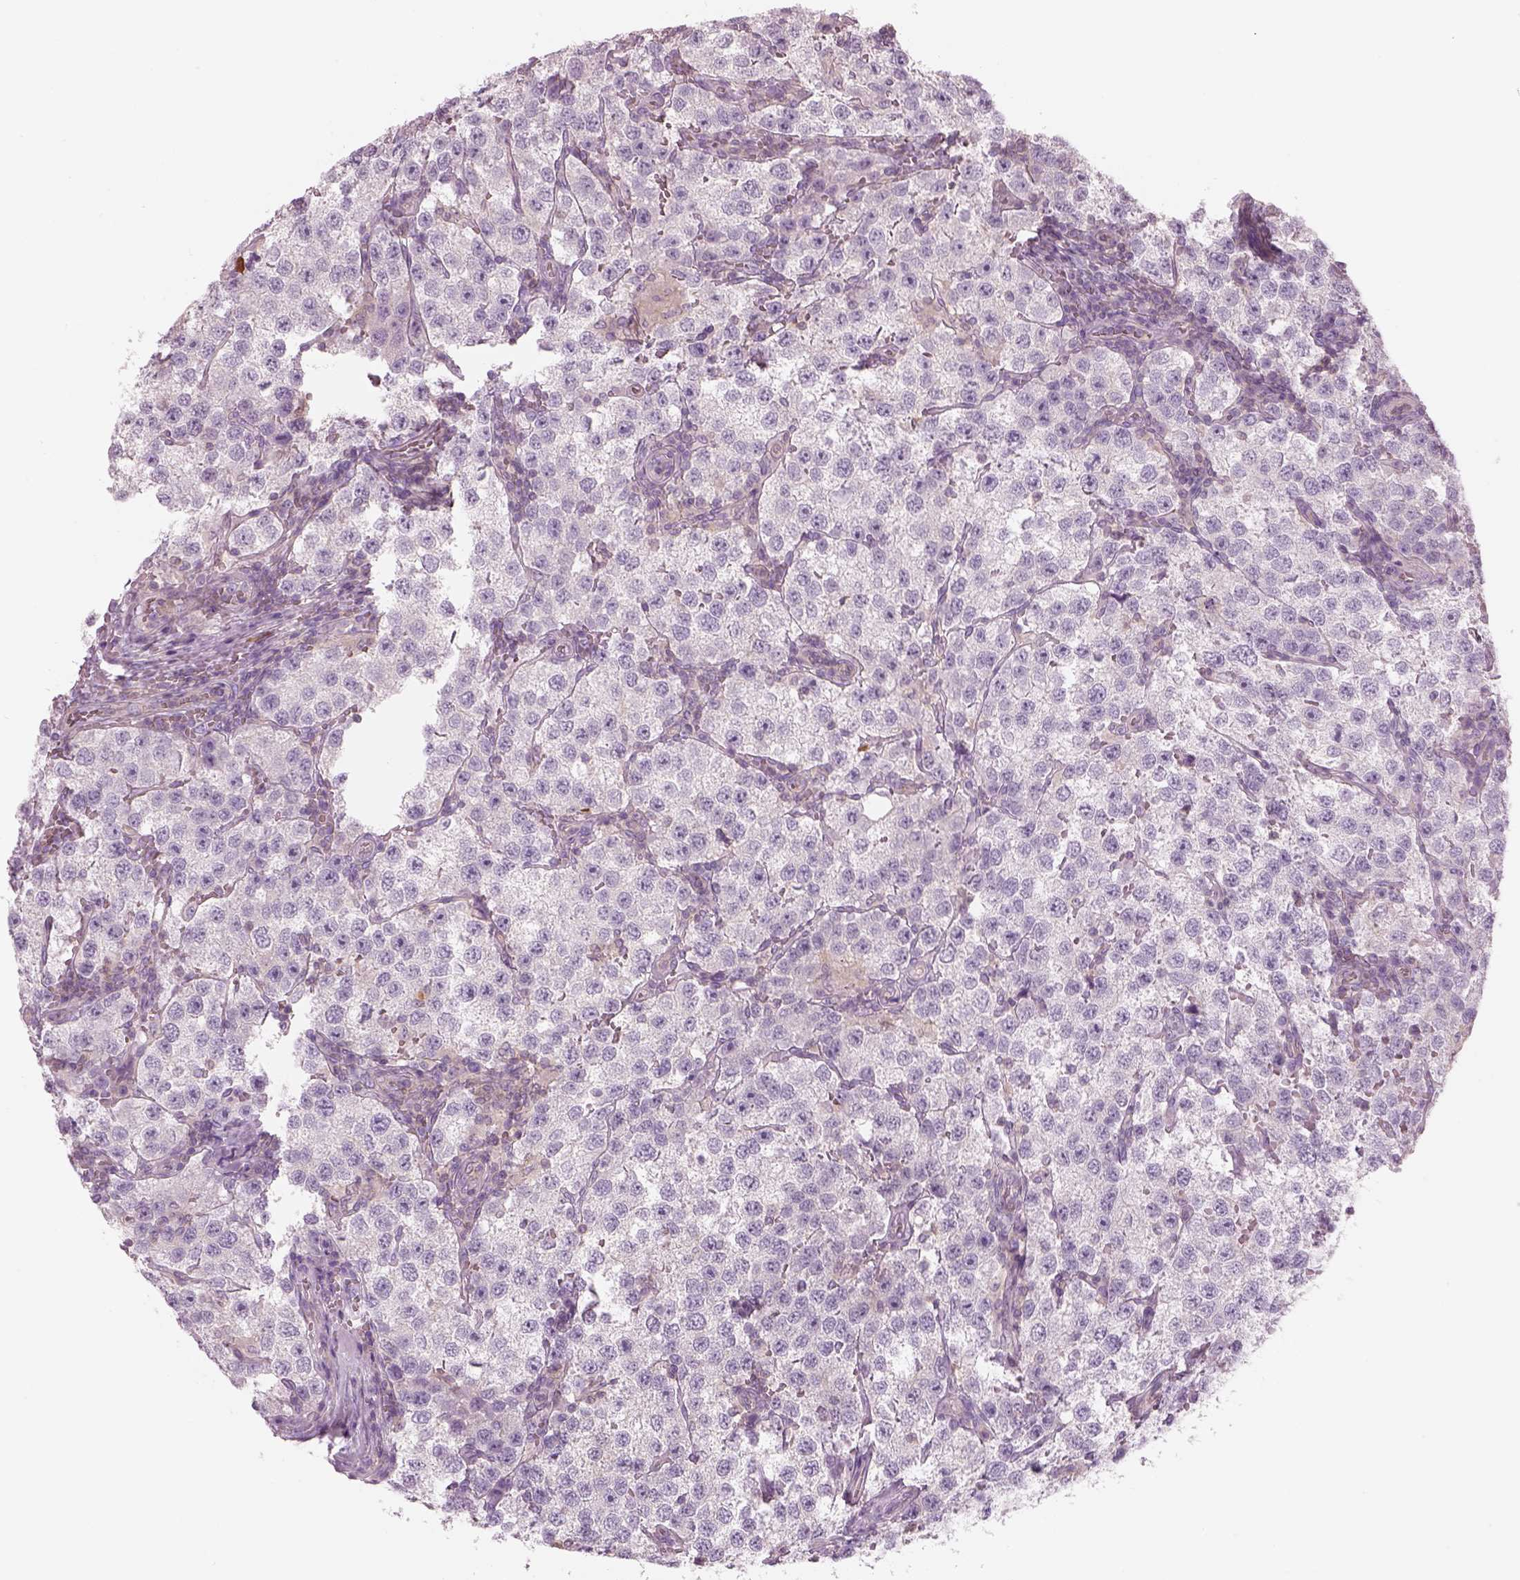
{"staining": {"intensity": "negative", "quantity": "none", "location": "none"}, "tissue": "testis cancer", "cell_type": "Tumor cells", "image_type": "cancer", "snomed": [{"axis": "morphology", "description": "Seminoma, NOS"}, {"axis": "topography", "description": "Testis"}], "caption": "The IHC photomicrograph has no significant positivity in tumor cells of testis cancer (seminoma) tissue. (Immunohistochemistry (ihc), brightfield microscopy, high magnification).", "gene": "SLC1A7", "patient": {"sex": "male", "age": 37}}